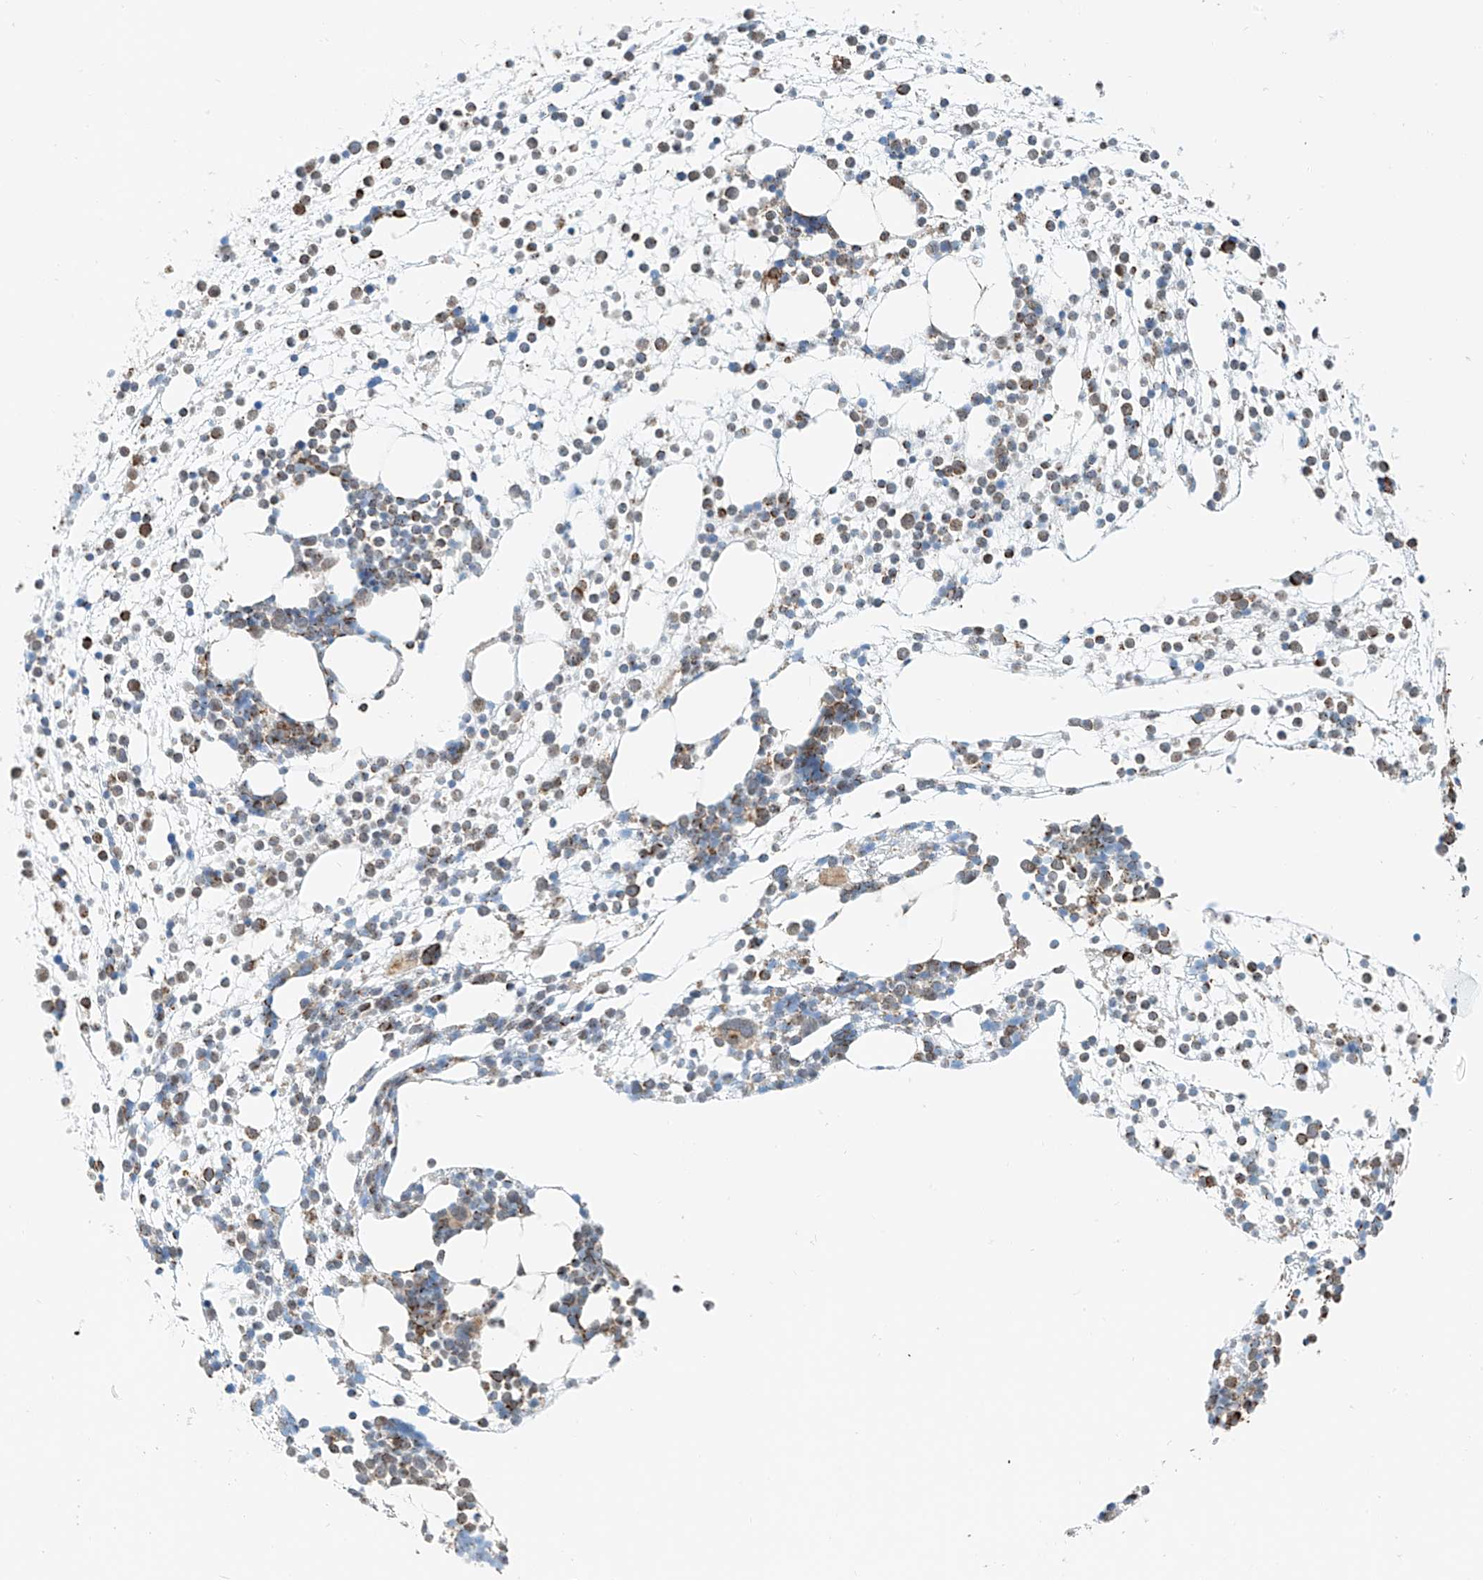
{"staining": {"intensity": "weak", "quantity": ">75%", "location": "cytoplasmic/membranous"}, "tissue": "bone marrow", "cell_type": "Hematopoietic cells", "image_type": "normal", "snomed": [{"axis": "morphology", "description": "Normal tissue, NOS"}, {"axis": "topography", "description": "Bone marrow"}], "caption": "Approximately >75% of hematopoietic cells in normal human bone marrow exhibit weak cytoplasmic/membranous protein expression as visualized by brown immunohistochemical staining.", "gene": "PPA2", "patient": {"sex": "male", "age": 54}}